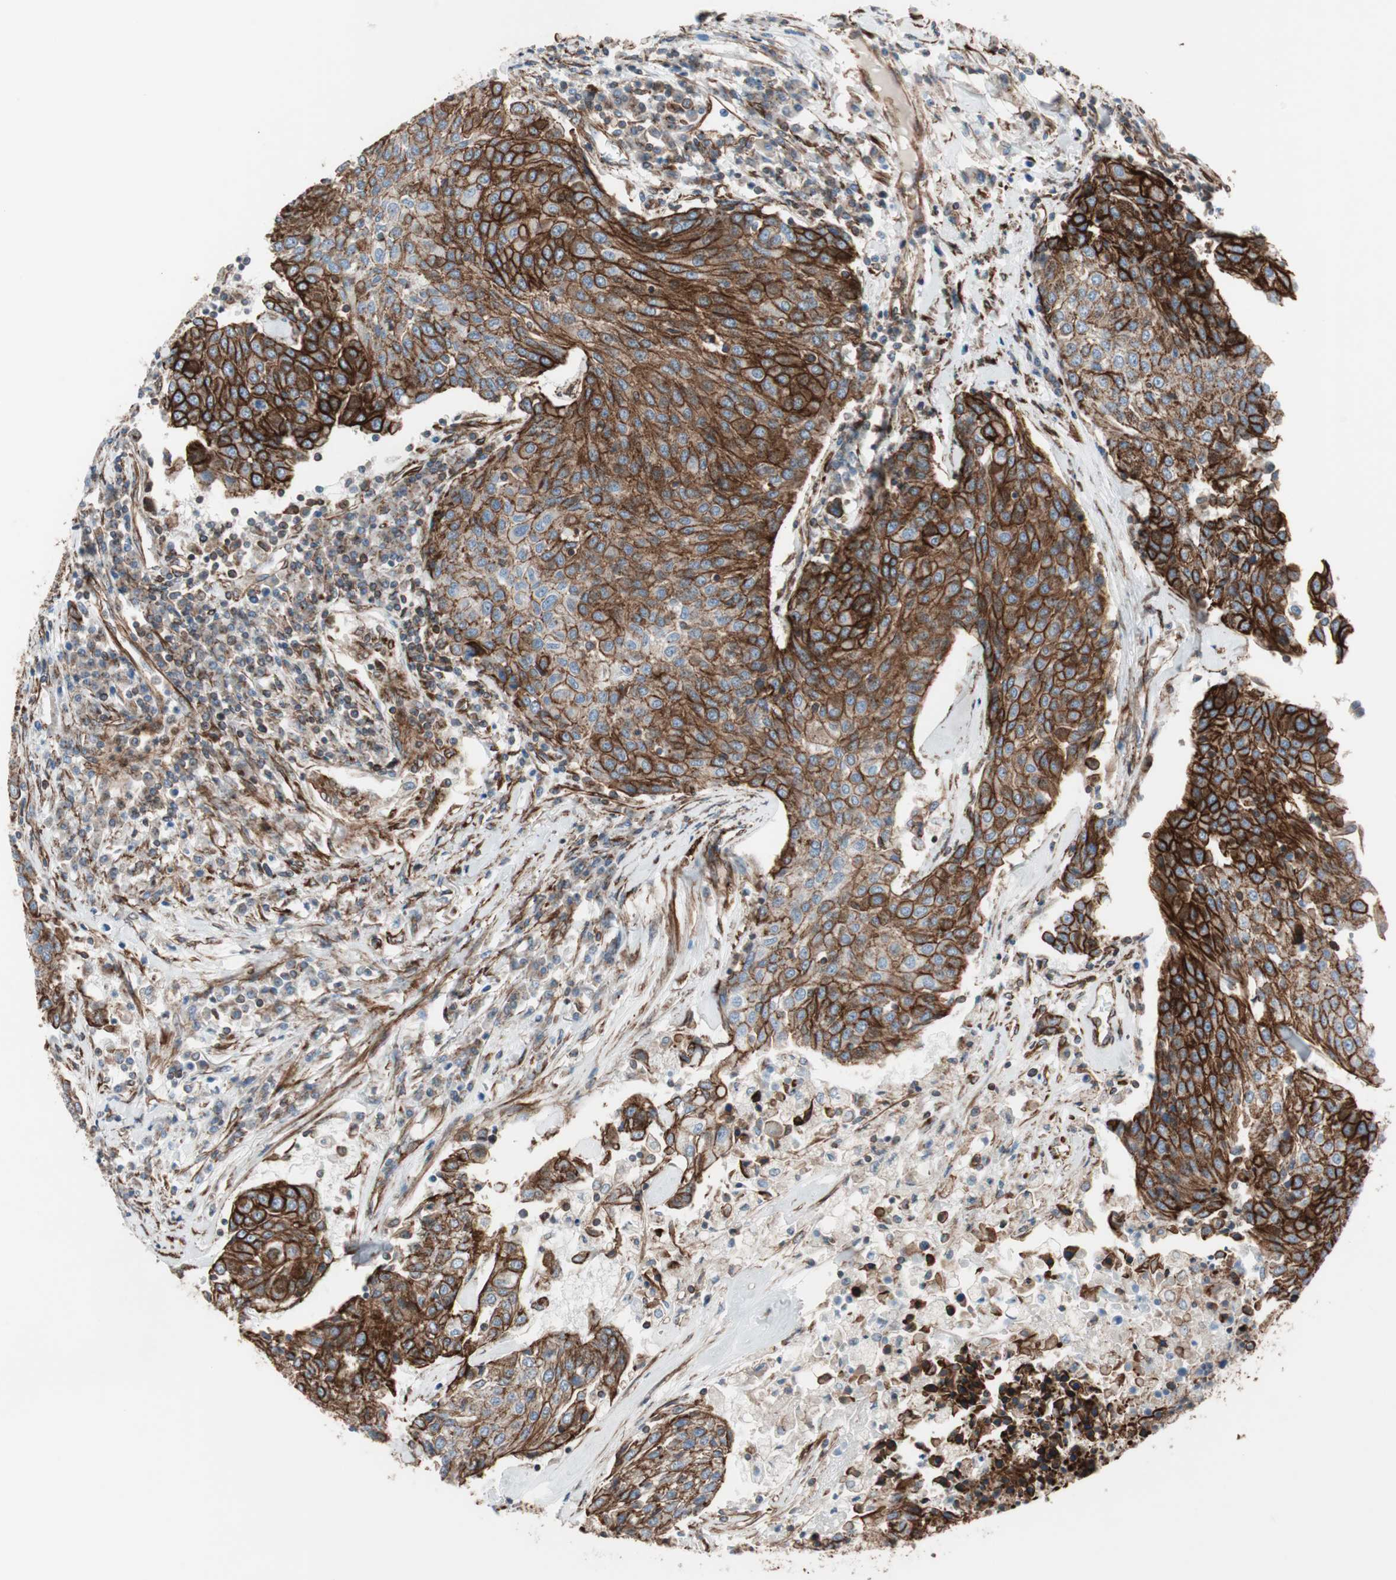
{"staining": {"intensity": "strong", "quantity": ">75%", "location": "cytoplasmic/membranous"}, "tissue": "urothelial cancer", "cell_type": "Tumor cells", "image_type": "cancer", "snomed": [{"axis": "morphology", "description": "Urothelial carcinoma, High grade"}, {"axis": "topography", "description": "Urinary bladder"}], "caption": "Human high-grade urothelial carcinoma stained for a protein (brown) displays strong cytoplasmic/membranous positive staining in about >75% of tumor cells.", "gene": "TCTA", "patient": {"sex": "female", "age": 85}}